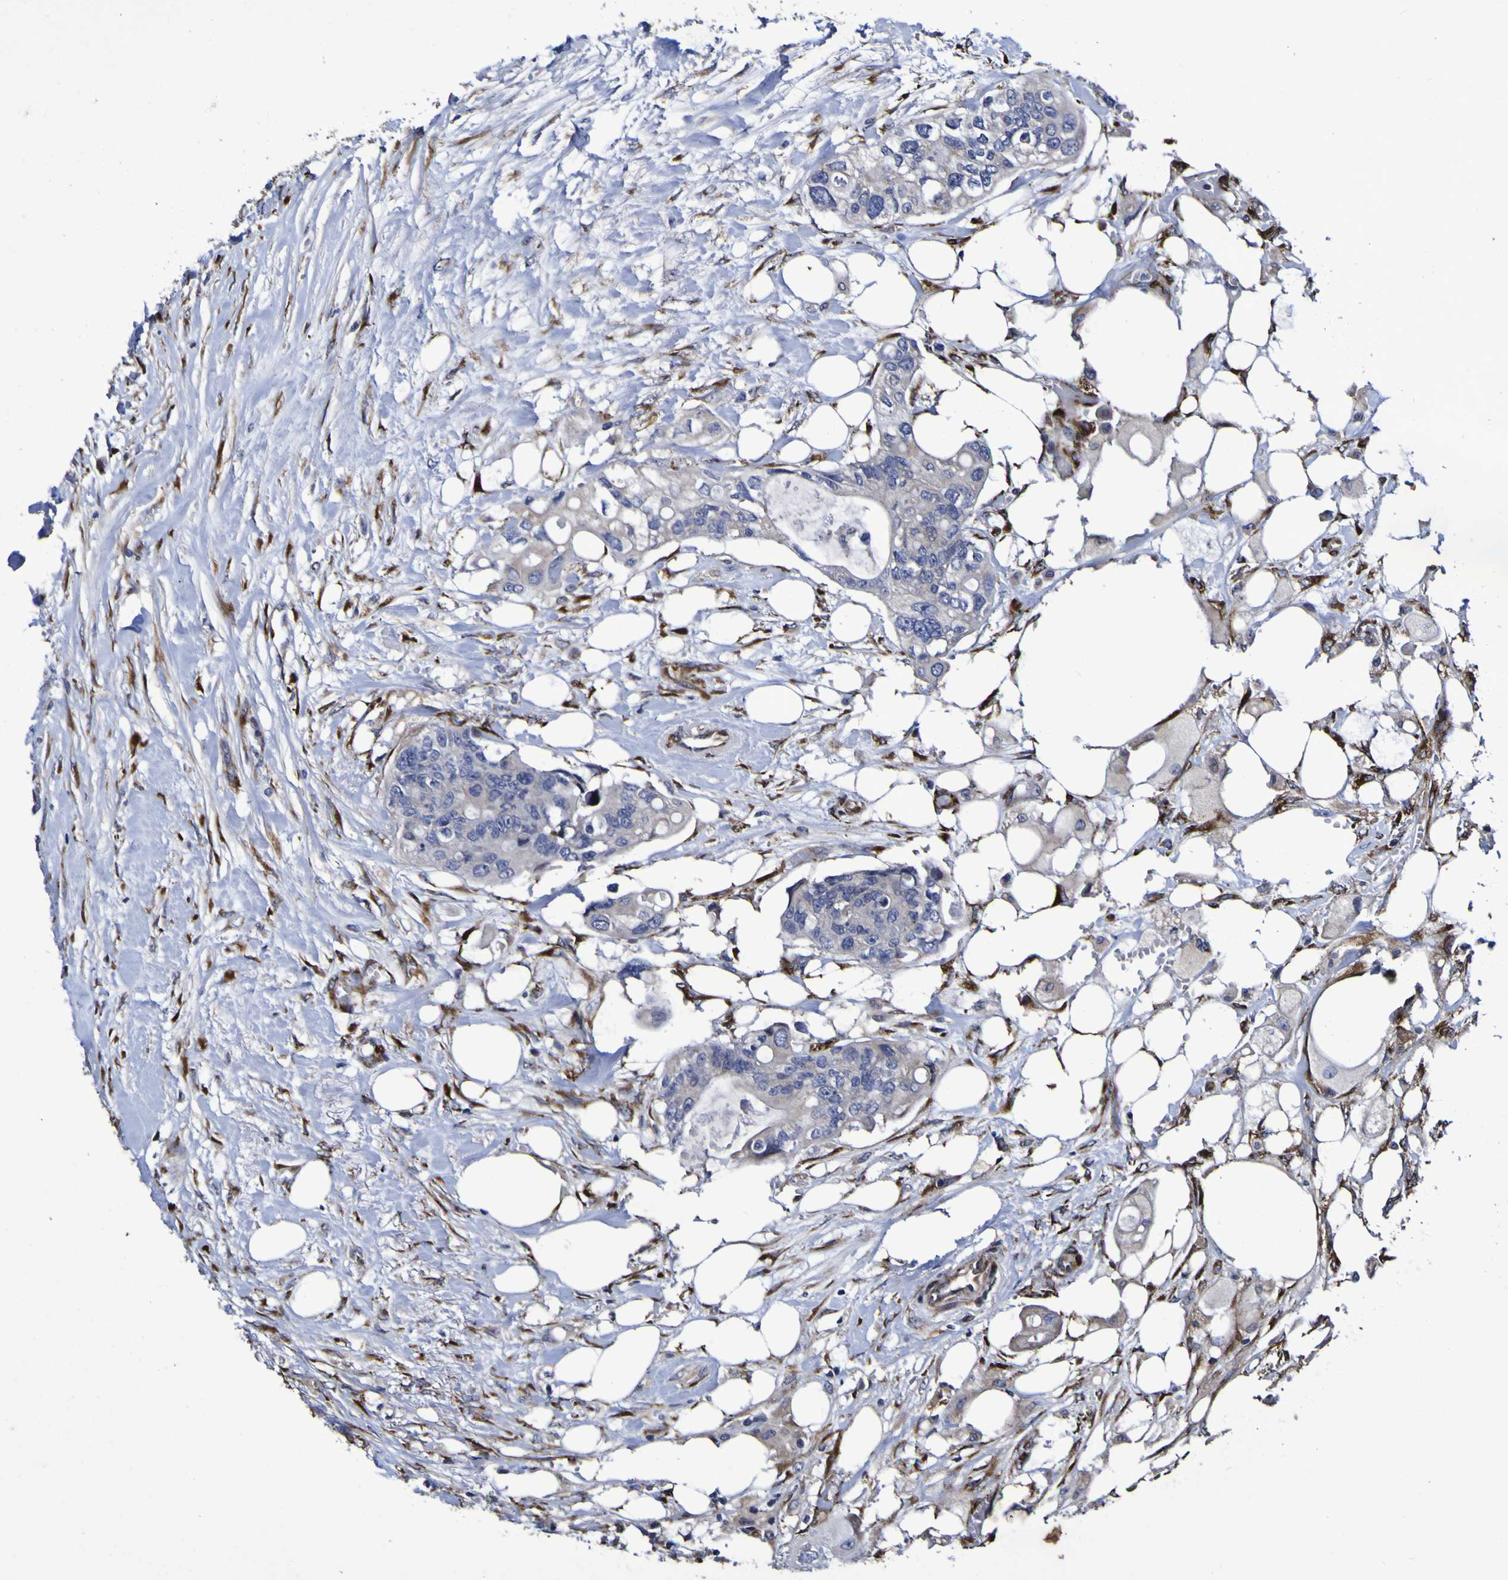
{"staining": {"intensity": "negative", "quantity": "none", "location": "none"}, "tissue": "colorectal cancer", "cell_type": "Tumor cells", "image_type": "cancer", "snomed": [{"axis": "morphology", "description": "Adenocarcinoma, NOS"}, {"axis": "topography", "description": "Colon"}], "caption": "IHC photomicrograph of human colorectal cancer stained for a protein (brown), which demonstrates no staining in tumor cells.", "gene": "P3H1", "patient": {"sex": "female", "age": 57}}